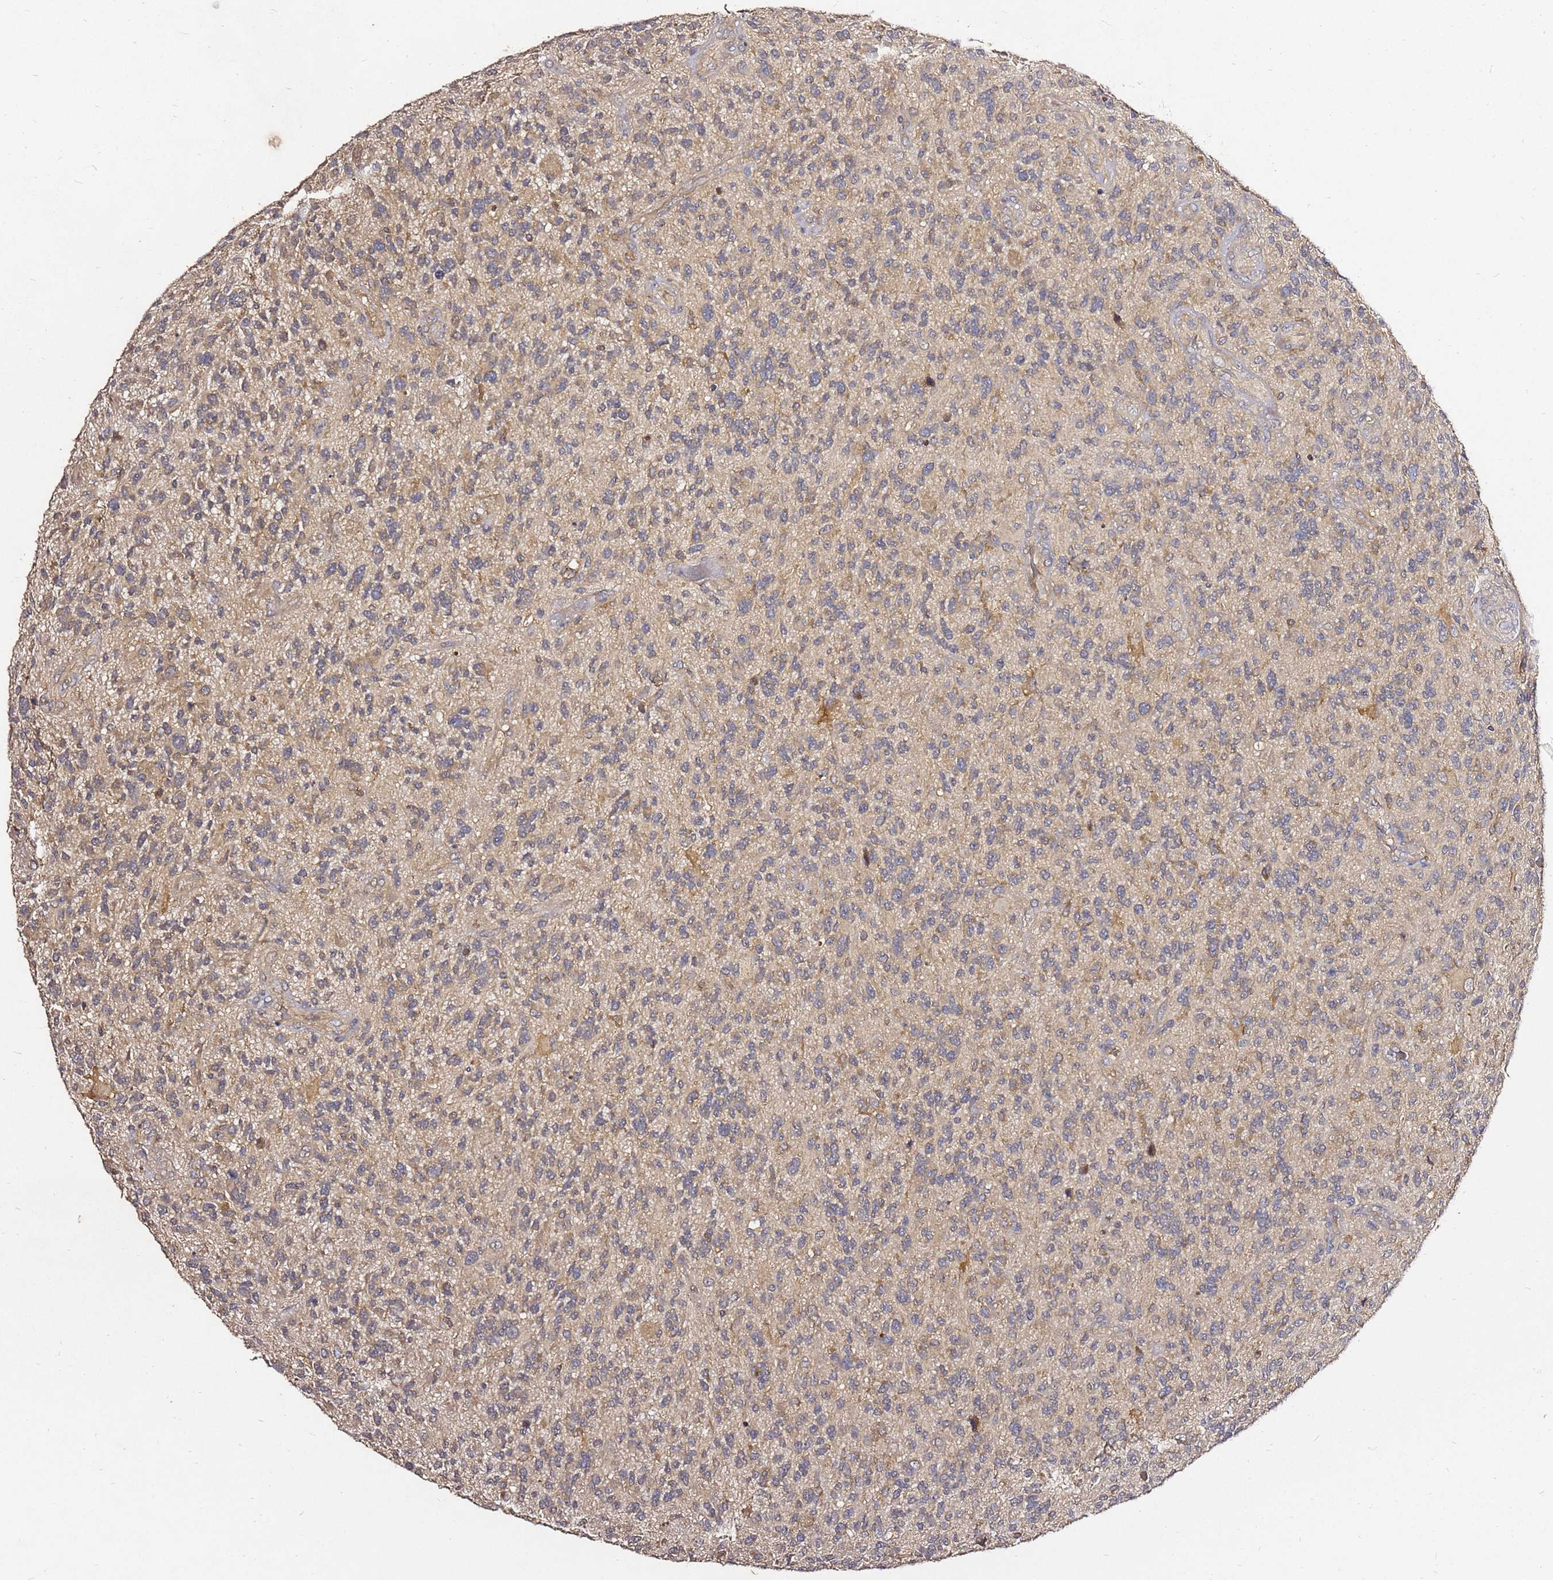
{"staining": {"intensity": "weak", "quantity": "25%-75%", "location": "cytoplasmic/membranous"}, "tissue": "glioma", "cell_type": "Tumor cells", "image_type": "cancer", "snomed": [{"axis": "morphology", "description": "Glioma, malignant, High grade"}, {"axis": "topography", "description": "Brain"}], "caption": "There is low levels of weak cytoplasmic/membranous staining in tumor cells of glioma, as demonstrated by immunohistochemical staining (brown color).", "gene": "C6orf136", "patient": {"sex": "male", "age": 47}}